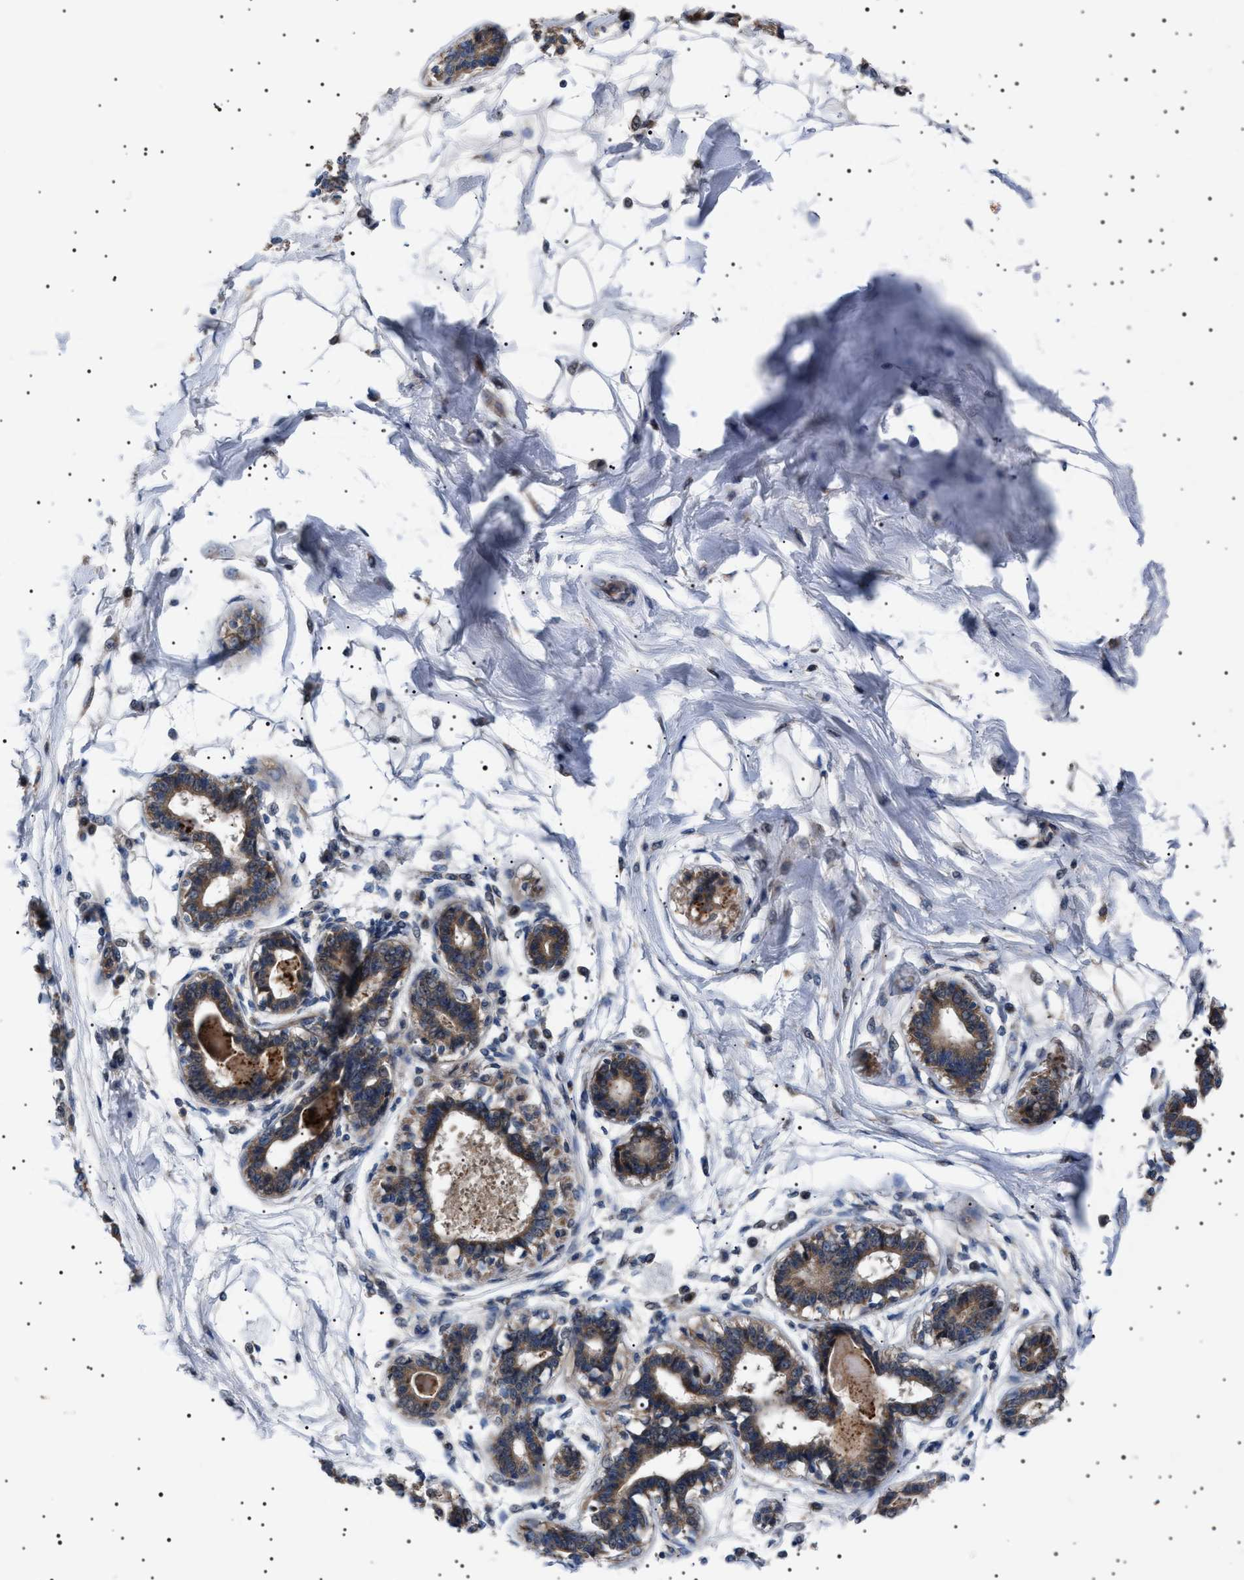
{"staining": {"intensity": "negative", "quantity": "none", "location": "none"}, "tissue": "breast", "cell_type": "Adipocytes", "image_type": "normal", "snomed": [{"axis": "morphology", "description": "Normal tissue, NOS"}, {"axis": "topography", "description": "Breast"}], "caption": "An immunohistochemistry histopathology image of normal breast is shown. There is no staining in adipocytes of breast.", "gene": "PTRH1", "patient": {"sex": "female", "age": 45}}